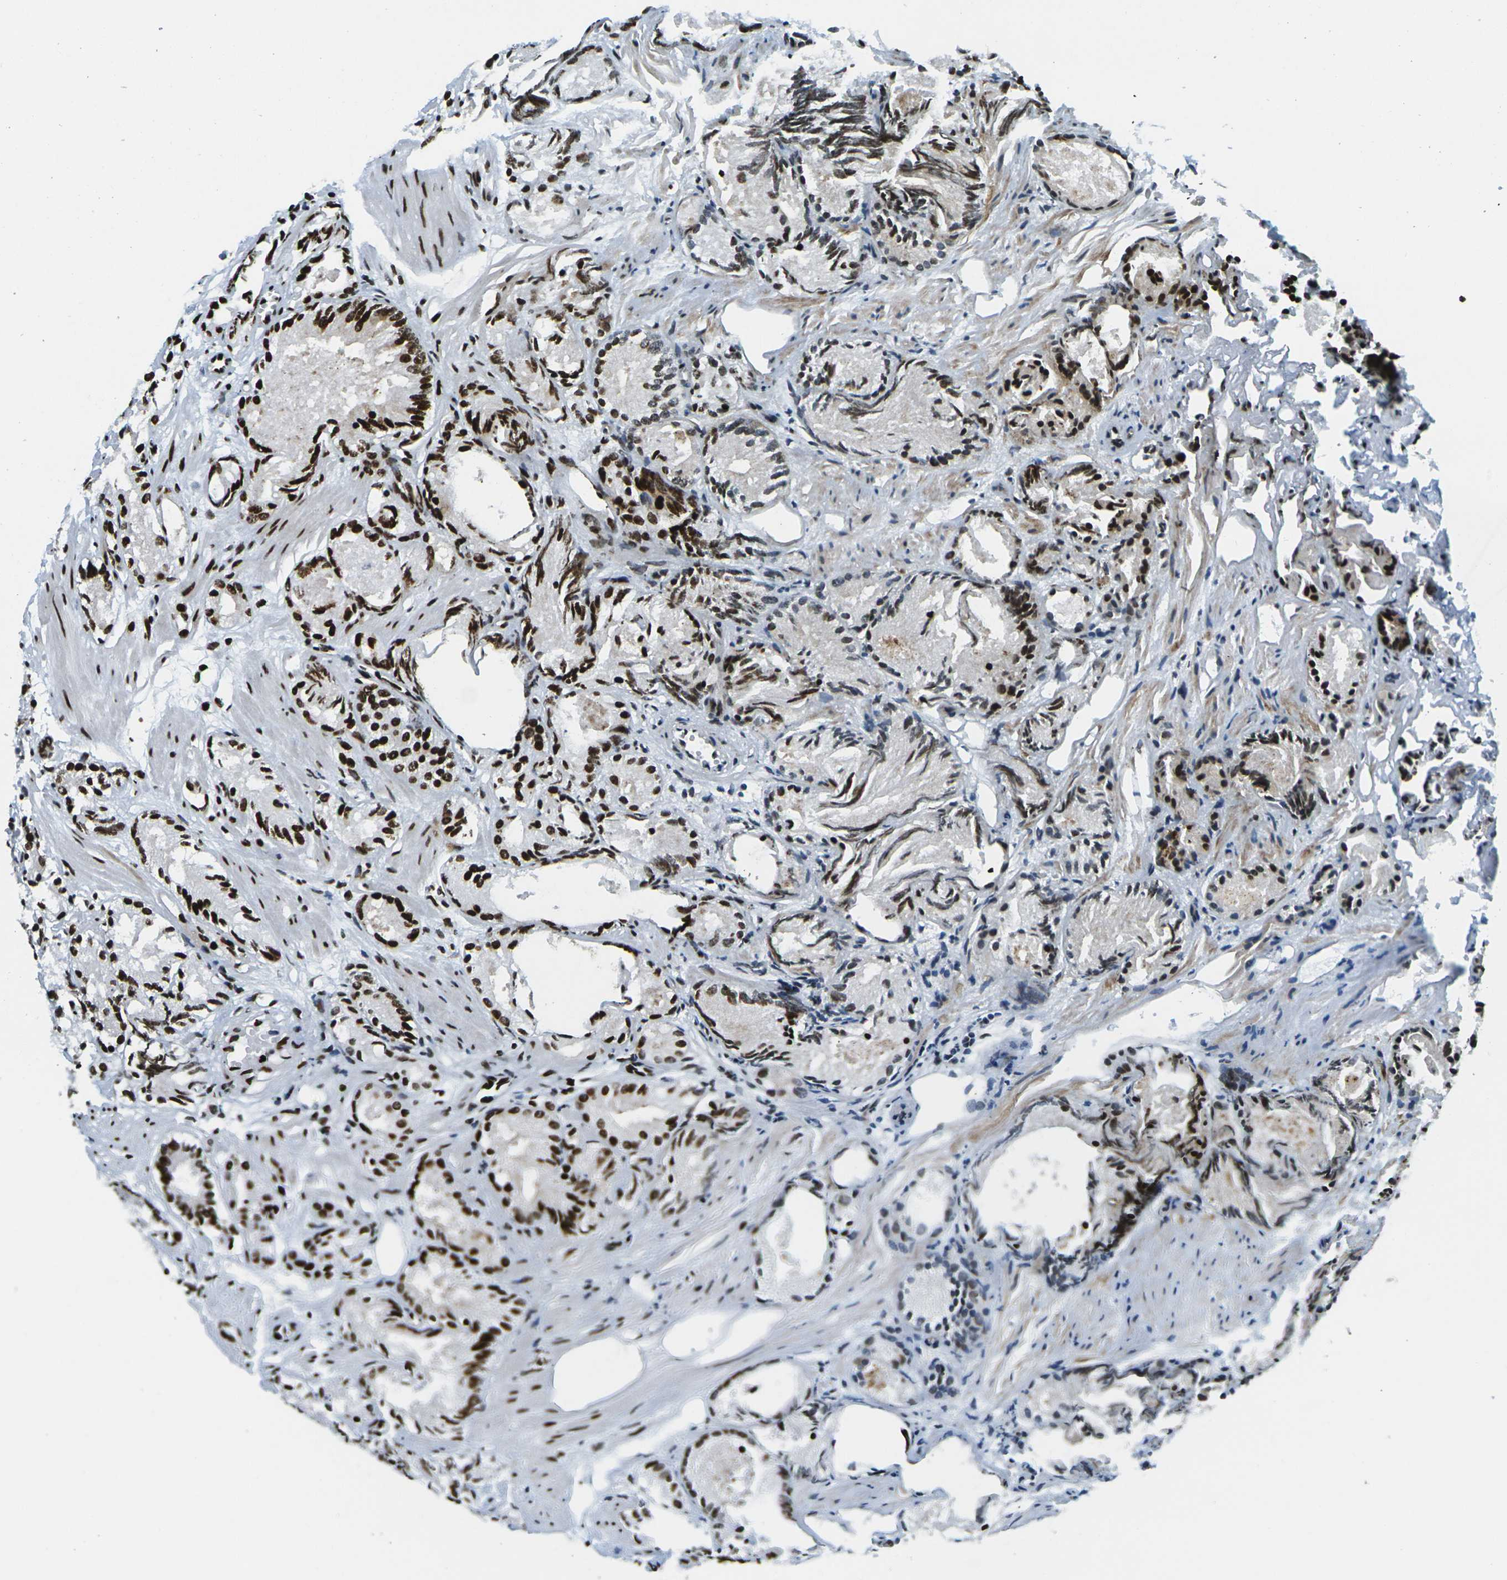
{"staining": {"intensity": "moderate", "quantity": ">75%", "location": "nuclear"}, "tissue": "prostate cancer", "cell_type": "Tumor cells", "image_type": "cancer", "snomed": [{"axis": "morphology", "description": "Adenocarcinoma, Low grade"}, {"axis": "topography", "description": "Prostate"}], "caption": "Protein expression analysis of human adenocarcinoma (low-grade) (prostate) reveals moderate nuclear positivity in approximately >75% of tumor cells. The protein of interest is stained brown, and the nuclei are stained in blue (DAB IHC with brightfield microscopy, high magnification).", "gene": "H3-3A", "patient": {"sex": "male", "age": 72}}